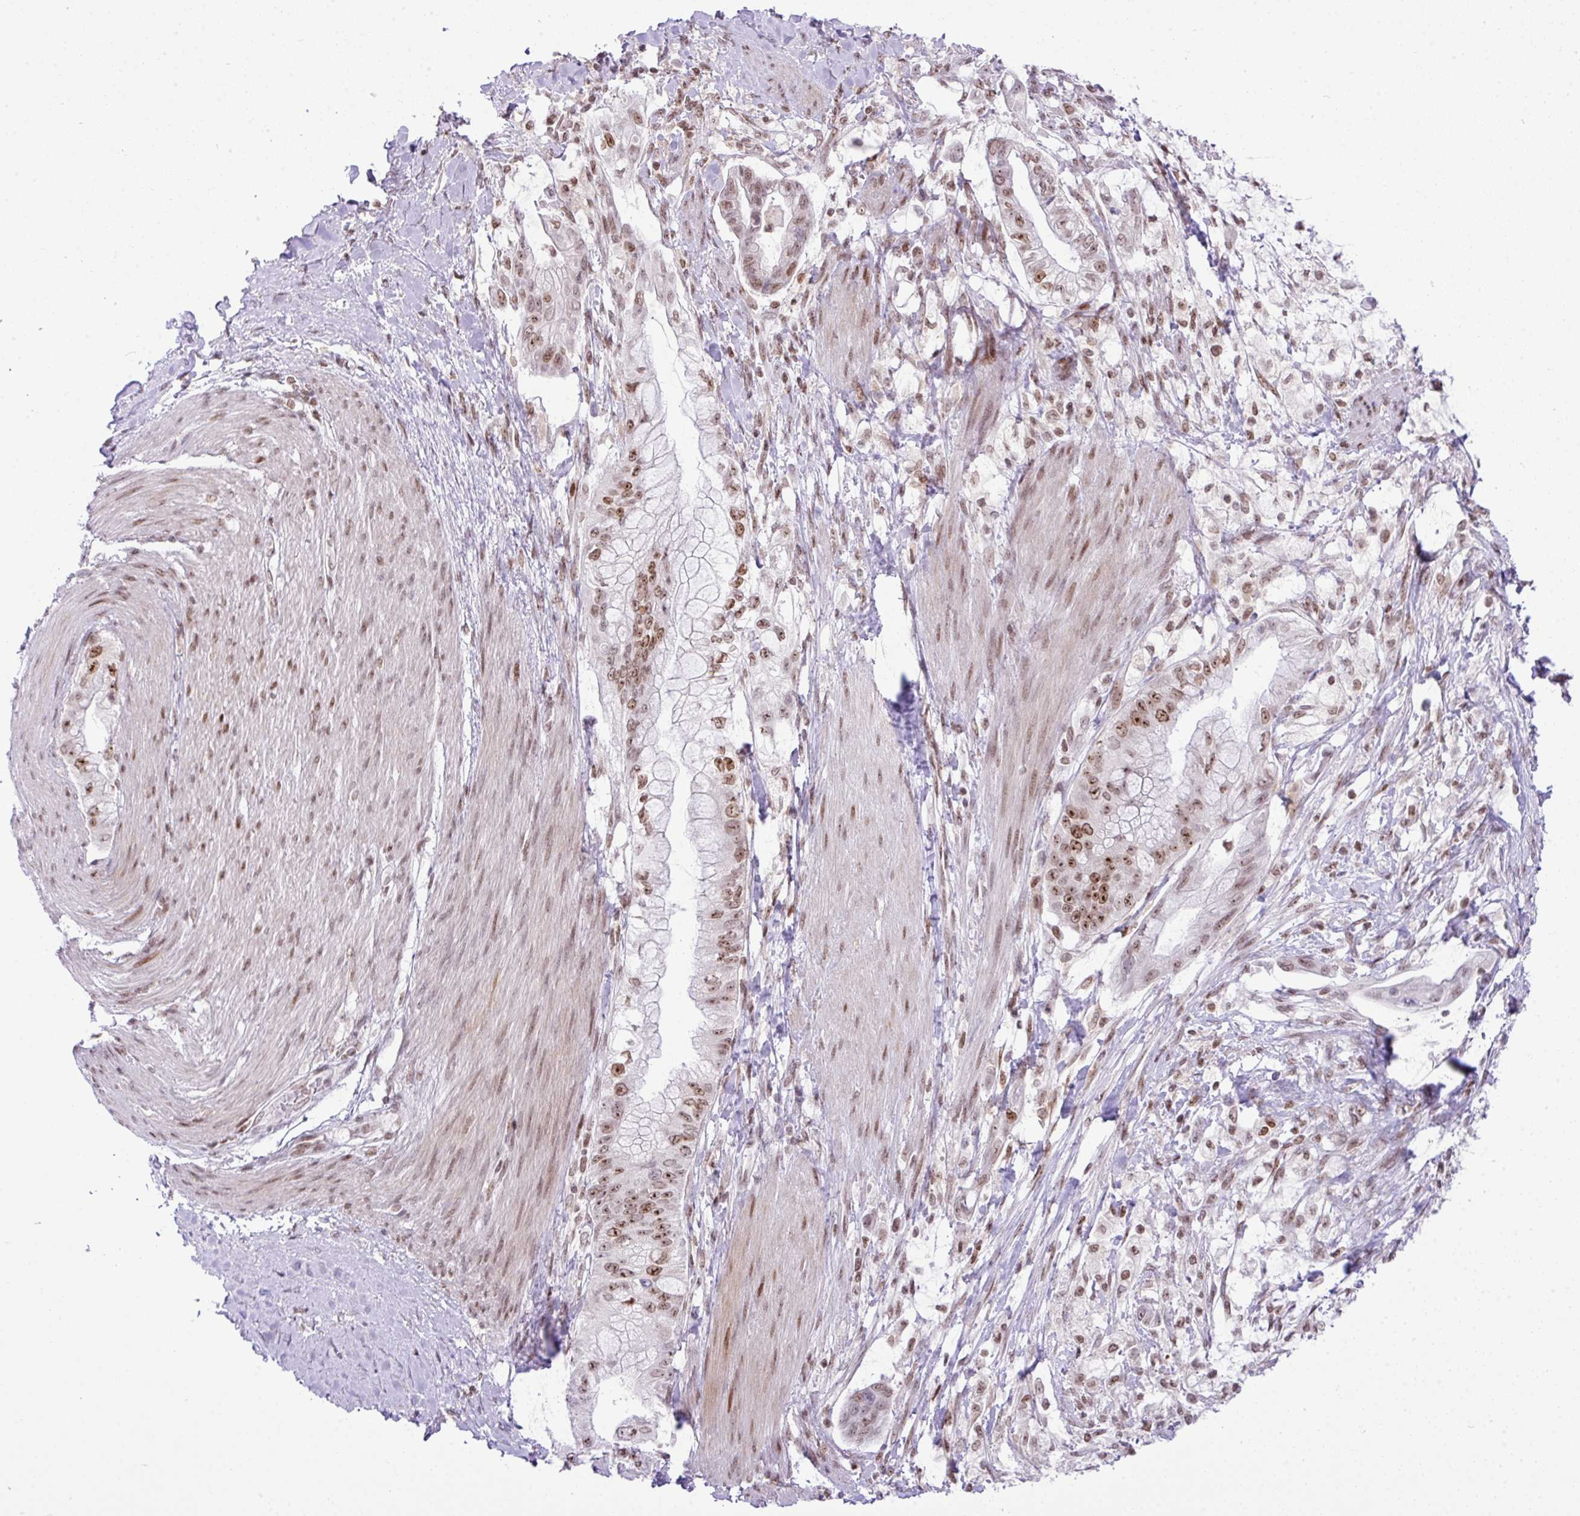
{"staining": {"intensity": "moderate", "quantity": ">75%", "location": "nuclear"}, "tissue": "pancreatic cancer", "cell_type": "Tumor cells", "image_type": "cancer", "snomed": [{"axis": "morphology", "description": "Adenocarcinoma, NOS"}, {"axis": "topography", "description": "Pancreas"}], "caption": "Immunohistochemistry staining of pancreatic cancer, which reveals medium levels of moderate nuclear expression in approximately >75% of tumor cells indicating moderate nuclear protein positivity. The staining was performed using DAB (3,3'-diaminobenzidine) (brown) for protein detection and nuclei were counterstained in hematoxylin (blue).", "gene": "CCDC137", "patient": {"sex": "male", "age": 48}}